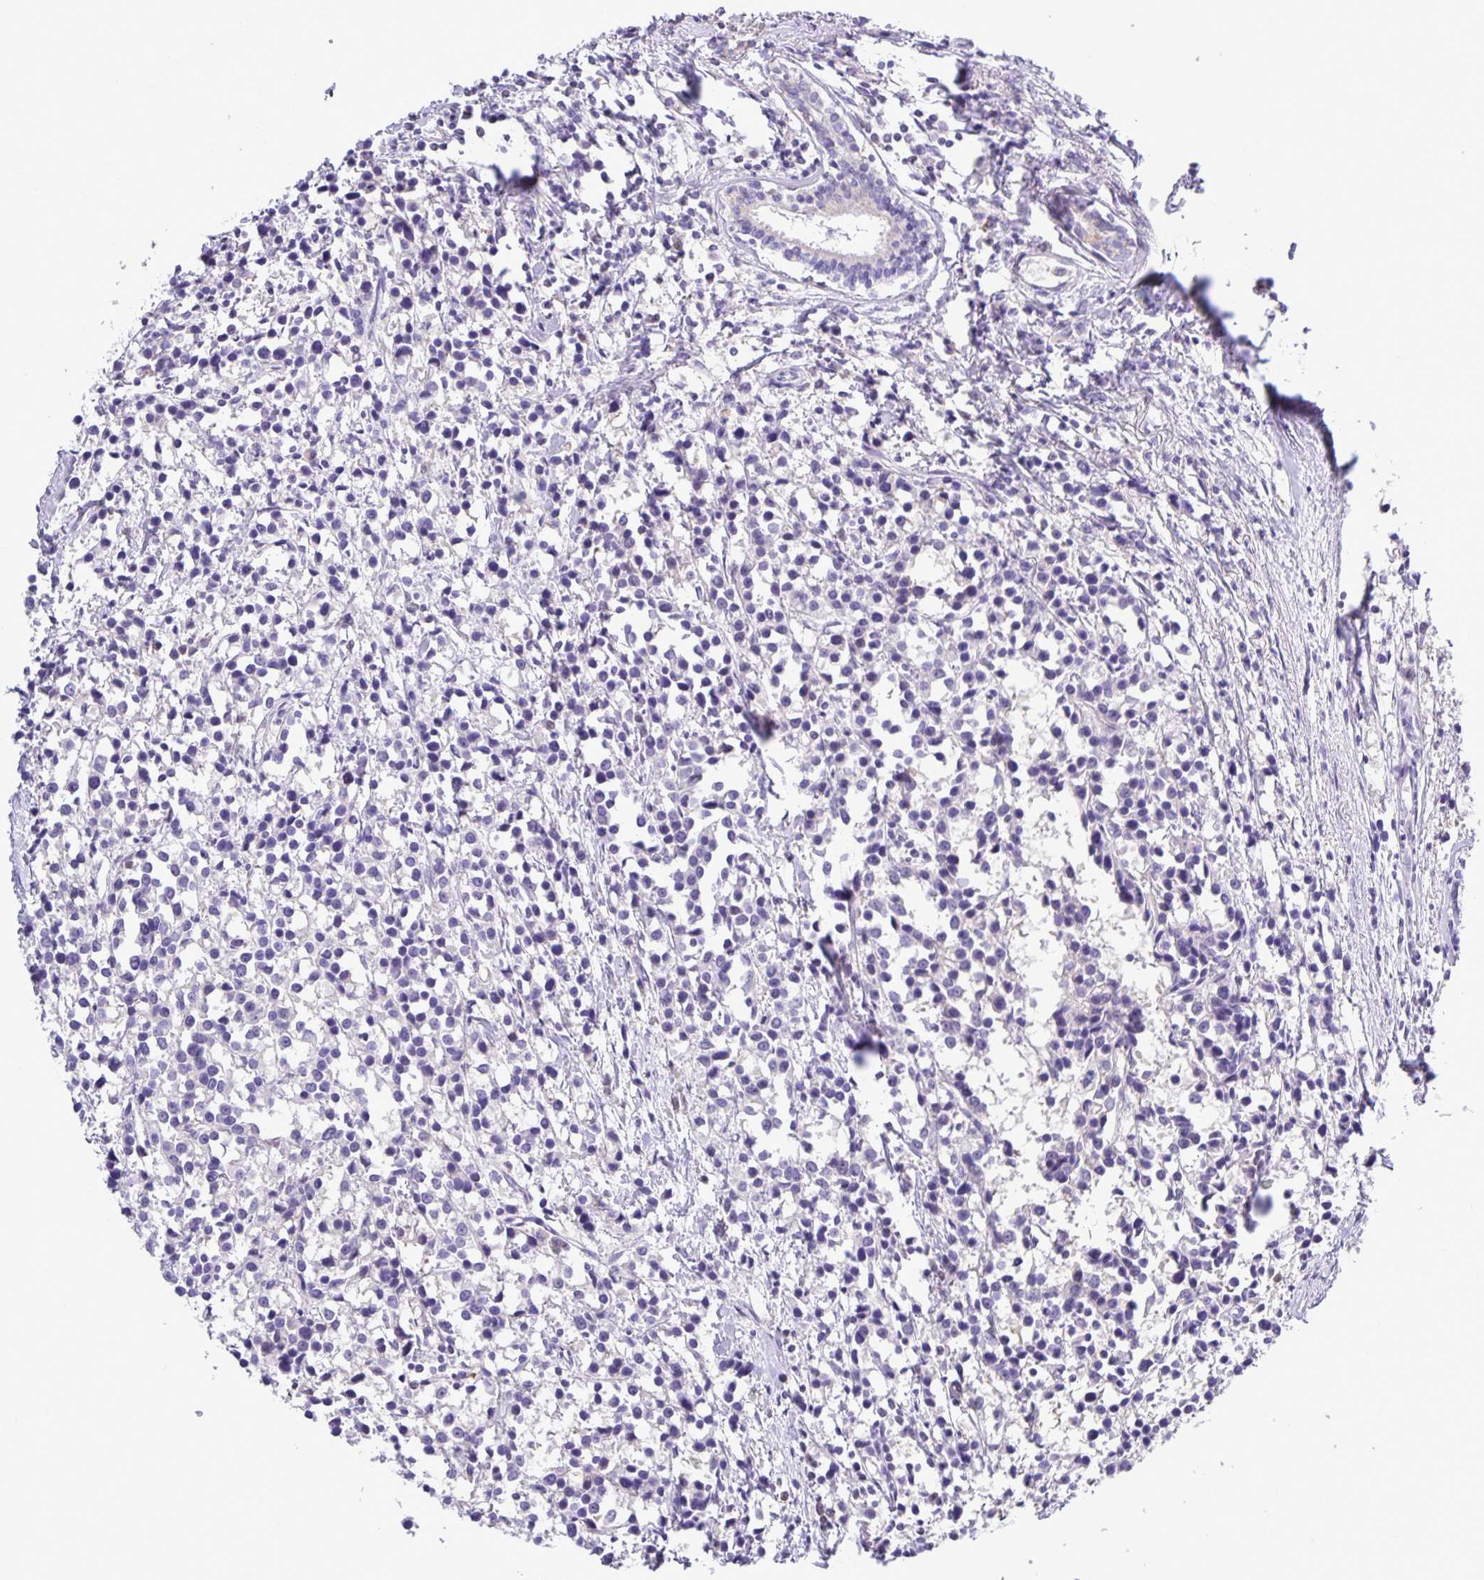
{"staining": {"intensity": "negative", "quantity": "none", "location": "none"}, "tissue": "breast cancer", "cell_type": "Tumor cells", "image_type": "cancer", "snomed": [{"axis": "morphology", "description": "Duct carcinoma"}, {"axis": "topography", "description": "Breast"}], "caption": "IHC histopathology image of neoplastic tissue: breast infiltrating ductal carcinoma stained with DAB (3,3'-diaminobenzidine) displays no significant protein staining in tumor cells.", "gene": "ONECUT2", "patient": {"sex": "female", "age": 80}}